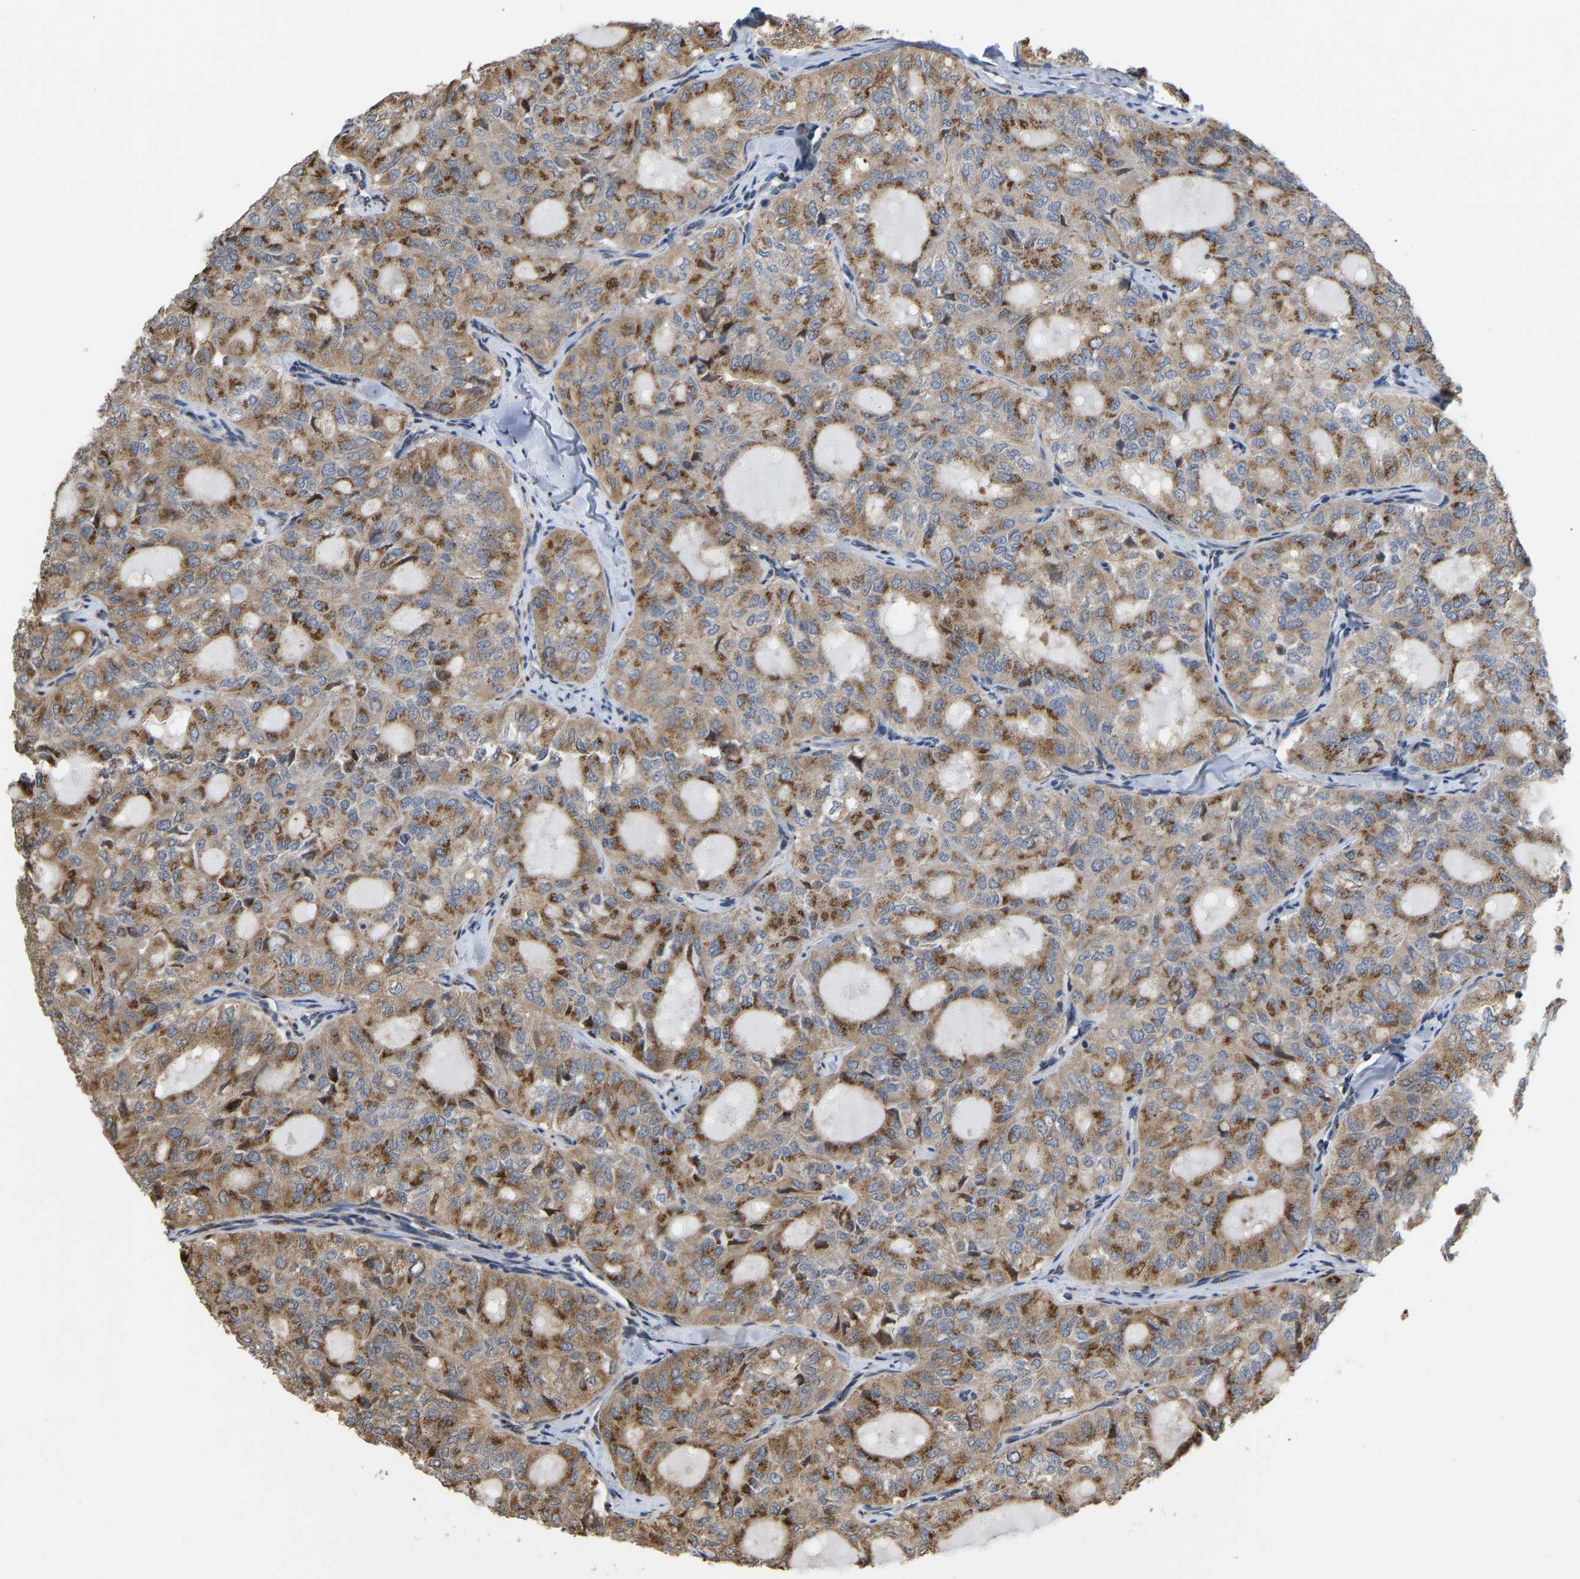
{"staining": {"intensity": "moderate", "quantity": ">75%", "location": "cytoplasmic/membranous"}, "tissue": "thyroid cancer", "cell_type": "Tumor cells", "image_type": "cancer", "snomed": [{"axis": "morphology", "description": "Follicular adenoma carcinoma, NOS"}, {"axis": "topography", "description": "Thyroid gland"}], "caption": "The histopathology image demonstrates staining of thyroid cancer (follicular adenoma carcinoma), revealing moderate cytoplasmic/membranous protein positivity (brown color) within tumor cells.", "gene": "YIPF4", "patient": {"sex": "male", "age": 75}}